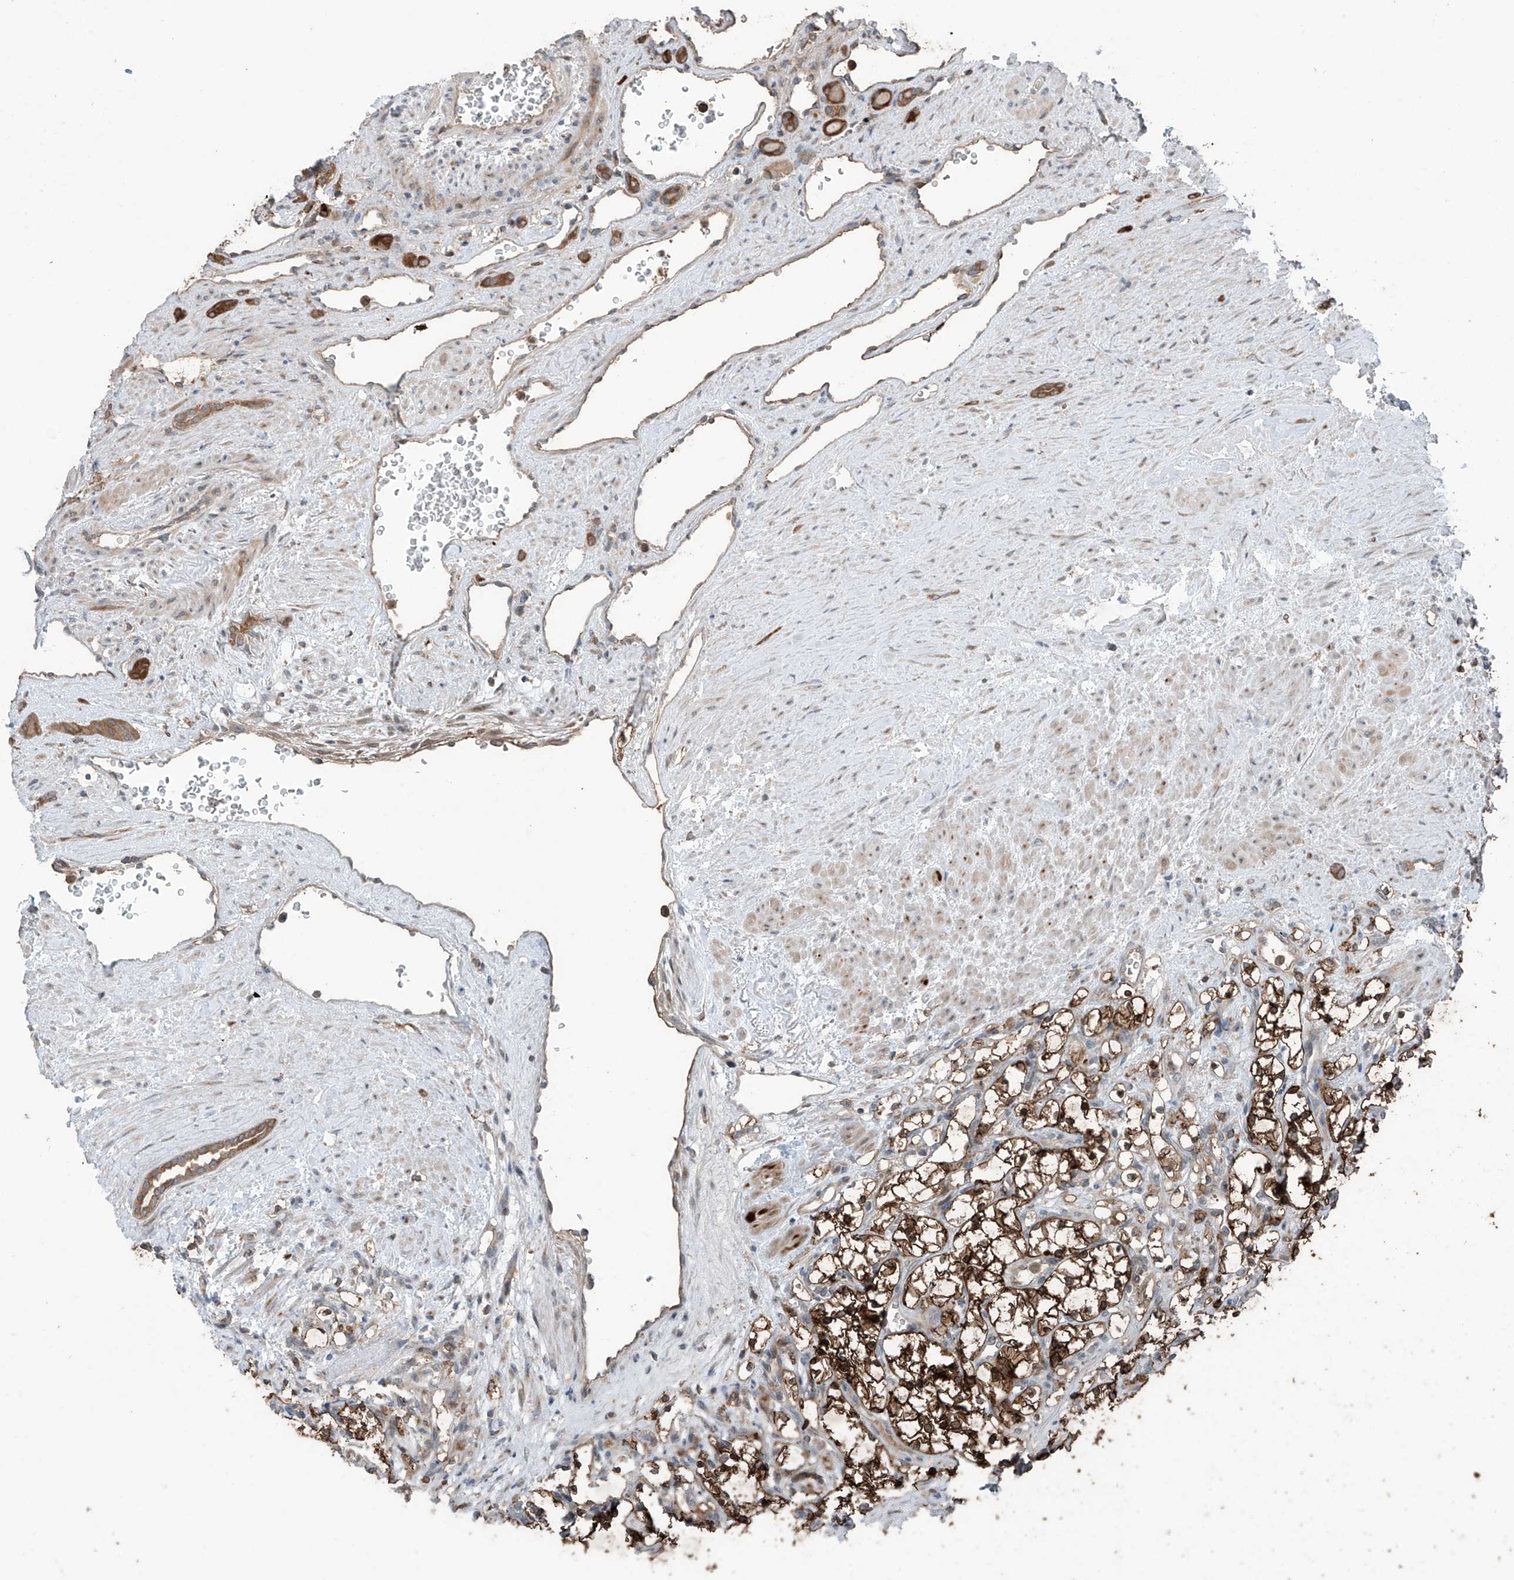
{"staining": {"intensity": "strong", "quantity": ">75%", "location": "cytoplasmic/membranous"}, "tissue": "renal cancer", "cell_type": "Tumor cells", "image_type": "cancer", "snomed": [{"axis": "morphology", "description": "Adenocarcinoma, NOS"}, {"axis": "topography", "description": "Kidney"}], "caption": "Protein positivity by immunohistochemistry reveals strong cytoplasmic/membranous expression in approximately >75% of tumor cells in renal cancer. The staining is performed using DAB brown chromogen to label protein expression. The nuclei are counter-stained blue using hematoxylin.", "gene": "SAMD3", "patient": {"sex": "female", "age": 69}}